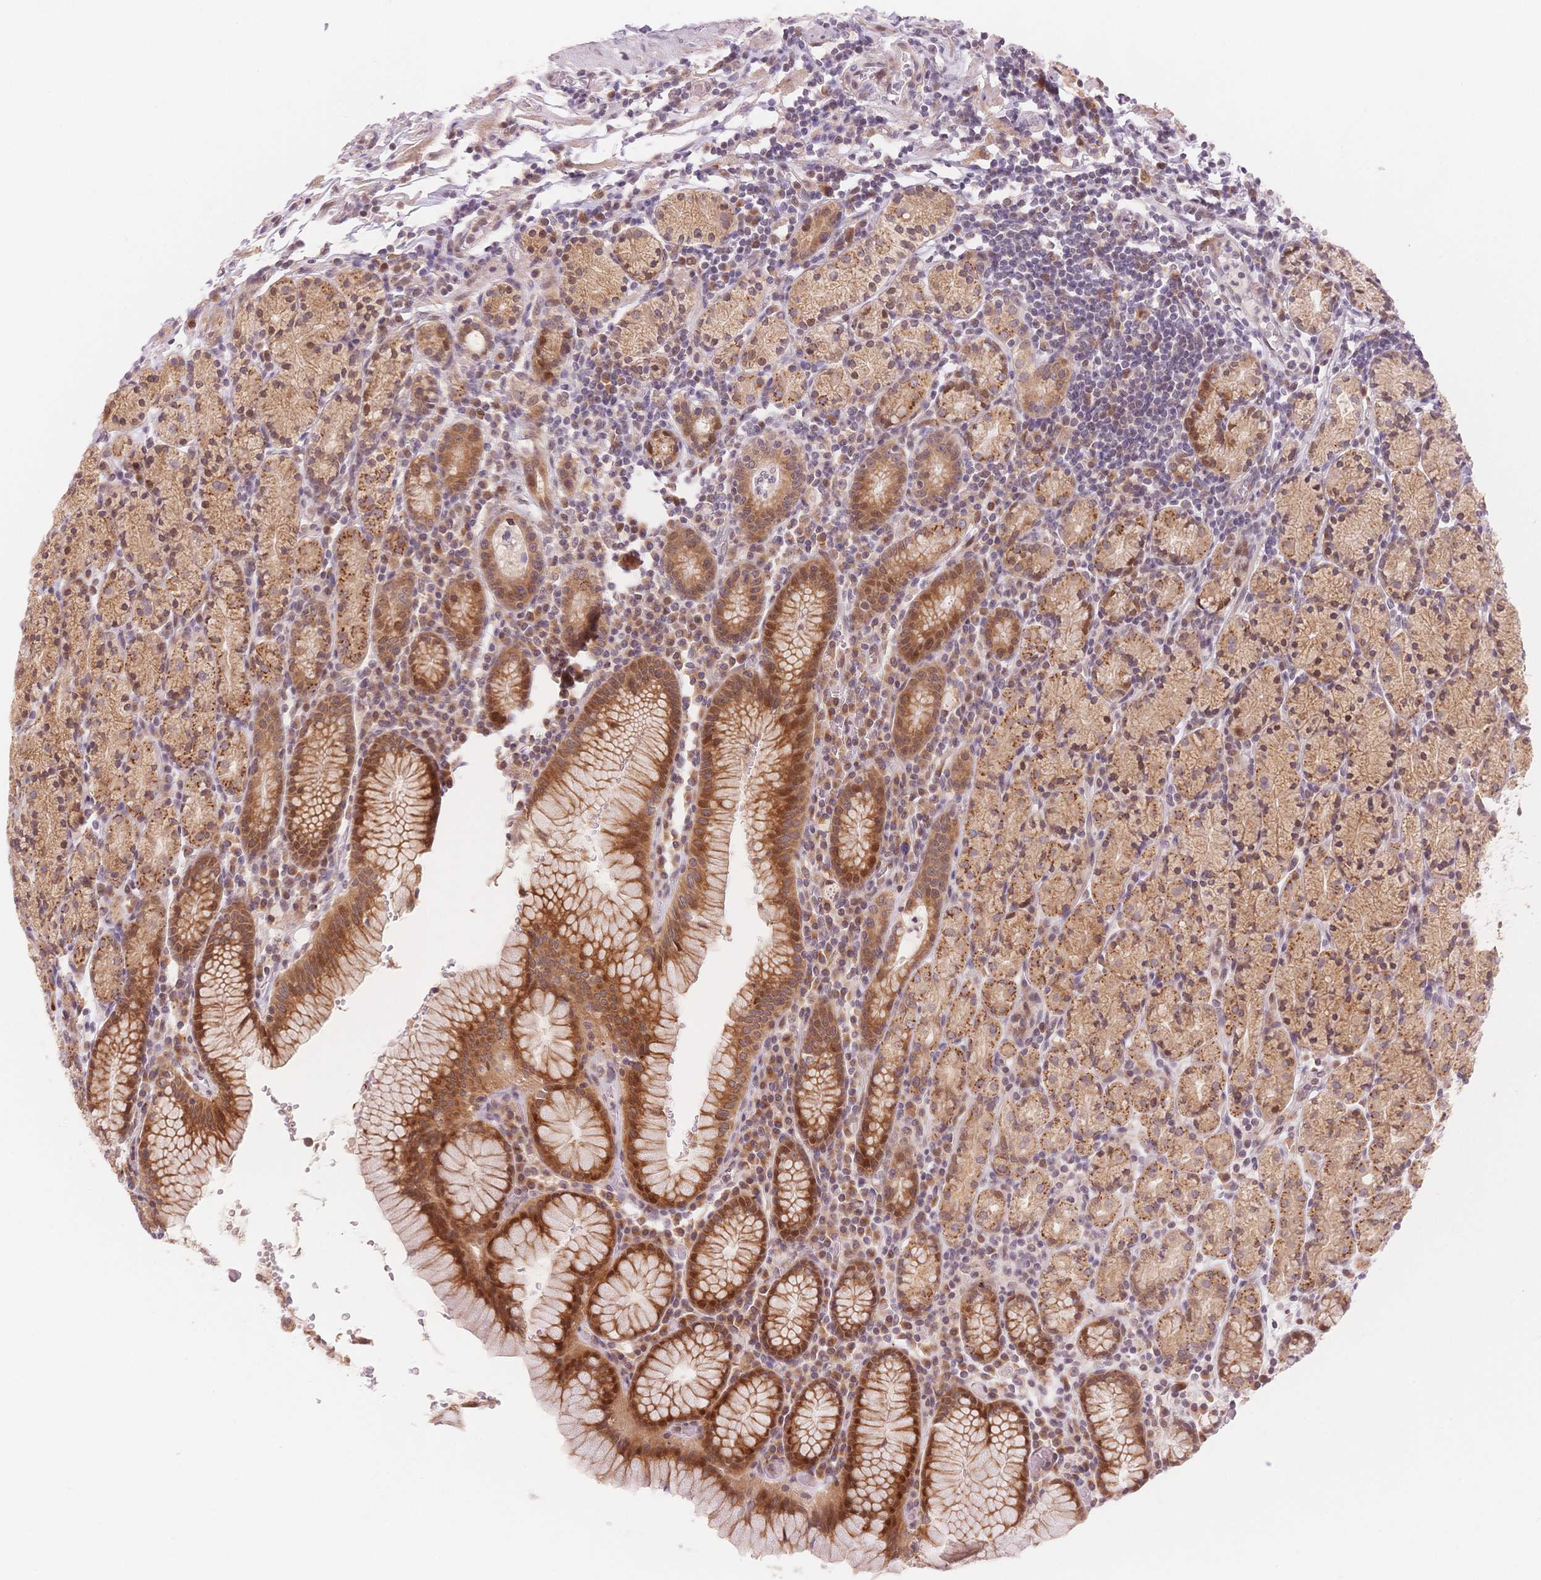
{"staining": {"intensity": "strong", "quantity": "25%-75%", "location": "cytoplasmic/membranous,nuclear"}, "tissue": "stomach", "cell_type": "Glandular cells", "image_type": "normal", "snomed": [{"axis": "morphology", "description": "Normal tissue, NOS"}, {"axis": "topography", "description": "Stomach, upper"}, {"axis": "topography", "description": "Stomach"}], "caption": "The photomicrograph displays a brown stain indicating the presence of a protein in the cytoplasmic/membranous,nuclear of glandular cells in stomach. Nuclei are stained in blue.", "gene": "STK39", "patient": {"sex": "male", "age": 62}}